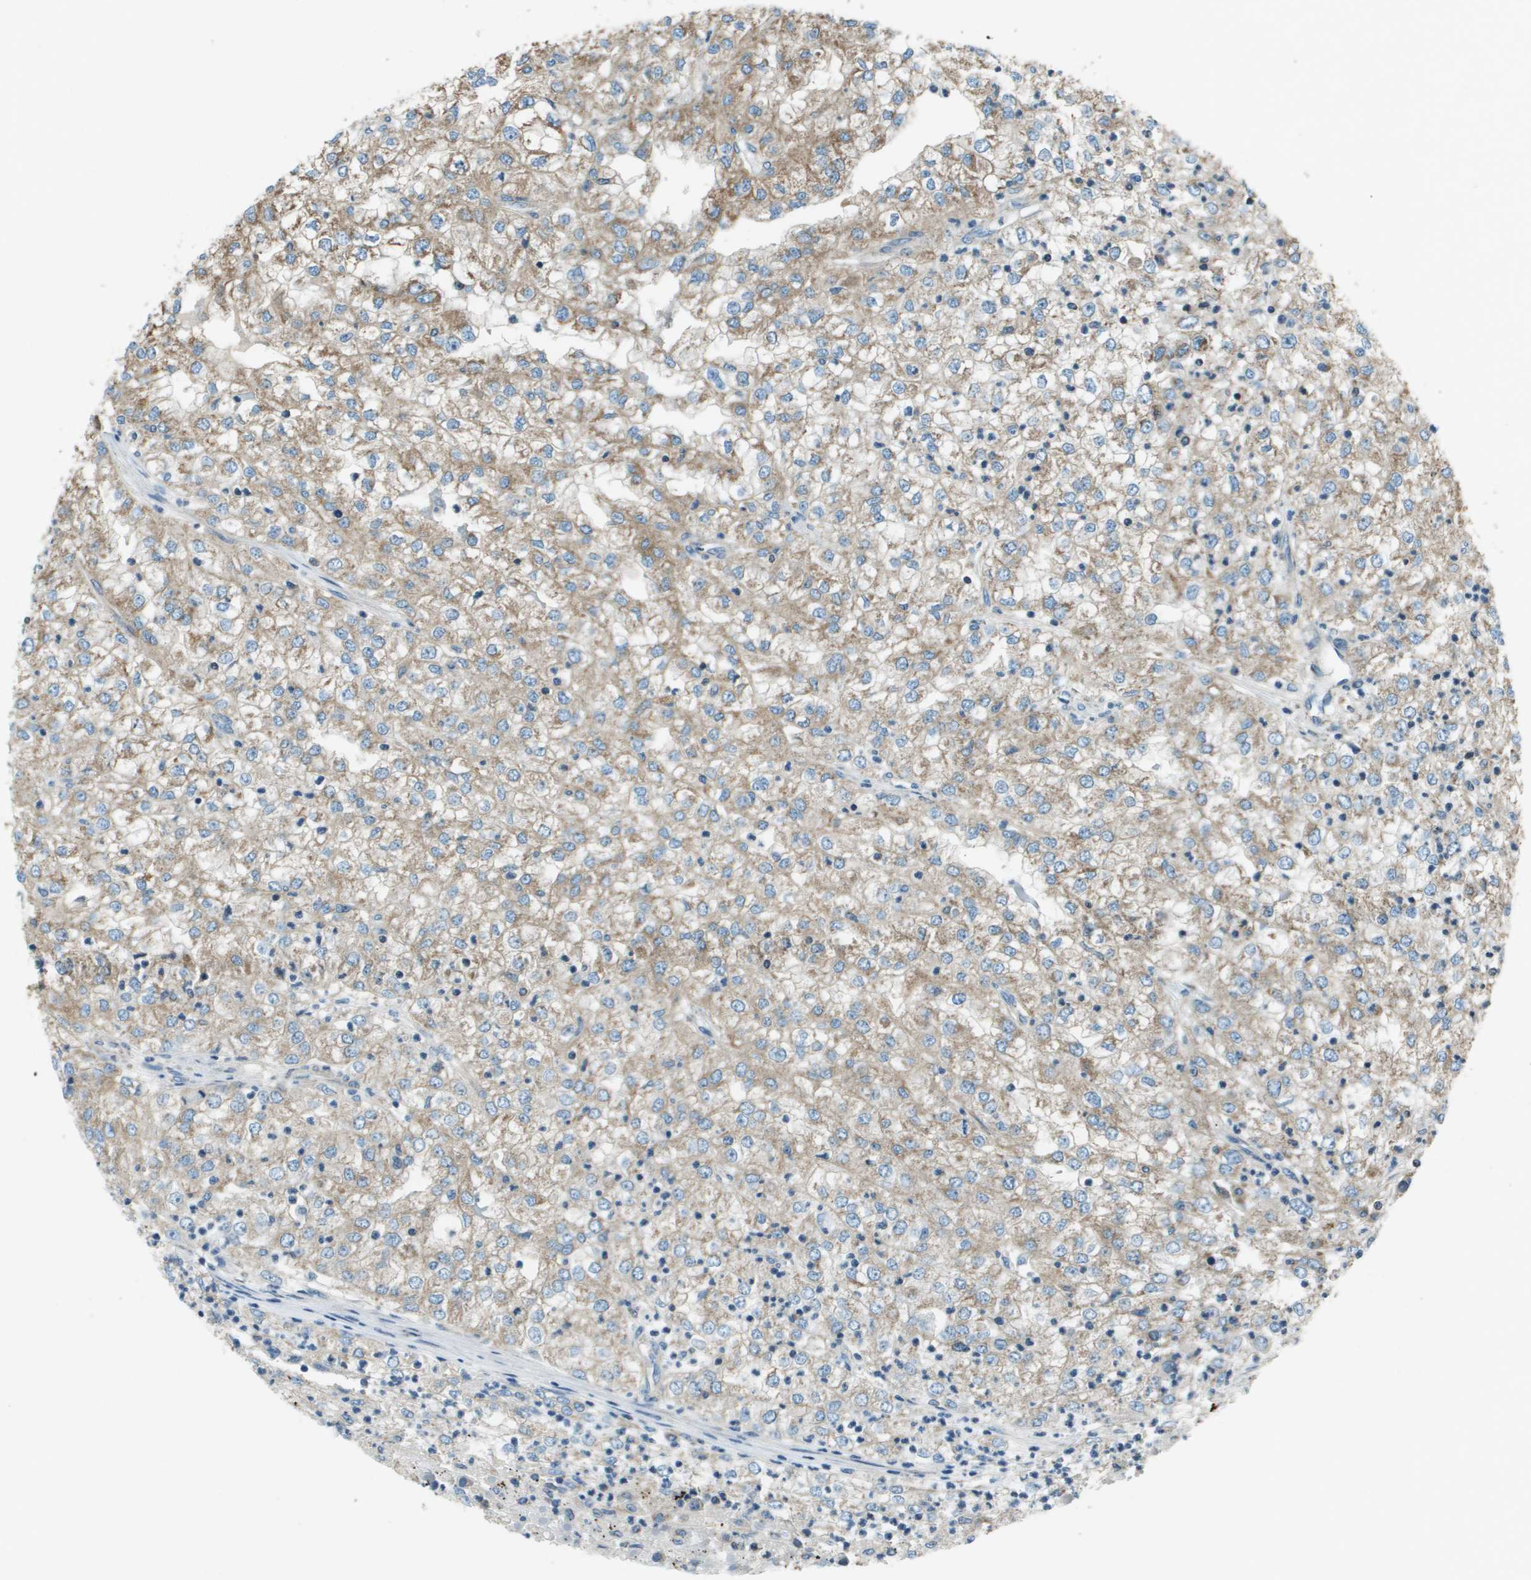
{"staining": {"intensity": "weak", "quantity": "25%-75%", "location": "cytoplasmic/membranous"}, "tissue": "renal cancer", "cell_type": "Tumor cells", "image_type": "cancer", "snomed": [{"axis": "morphology", "description": "Adenocarcinoma, NOS"}, {"axis": "topography", "description": "Kidney"}], "caption": "The immunohistochemical stain highlights weak cytoplasmic/membranous staining in tumor cells of renal adenocarcinoma tissue.", "gene": "TMEM51", "patient": {"sex": "female", "age": 54}}